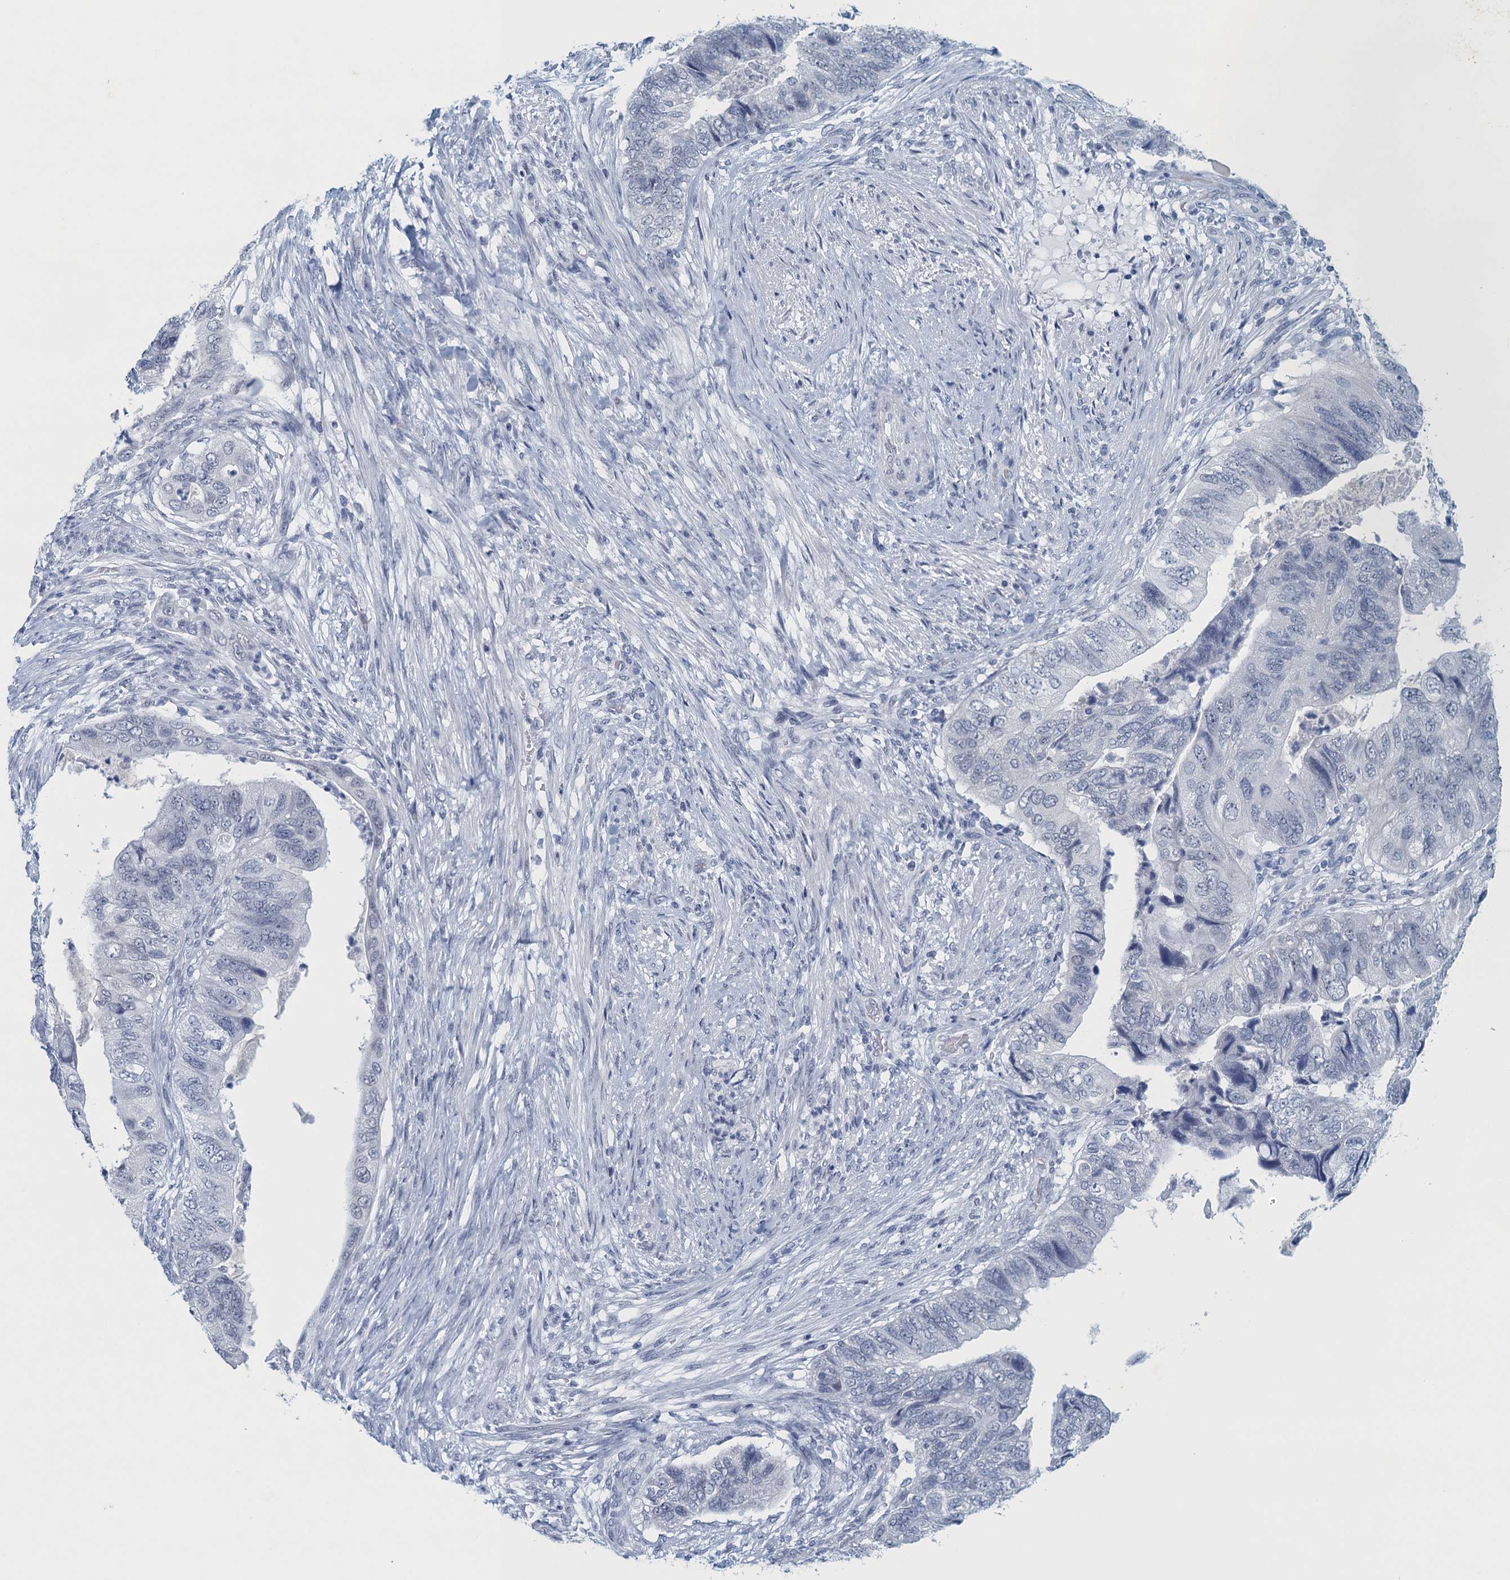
{"staining": {"intensity": "negative", "quantity": "none", "location": "none"}, "tissue": "colorectal cancer", "cell_type": "Tumor cells", "image_type": "cancer", "snomed": [{"axis": "morphology", "description": "Adenocarcinoma, NOS"}, {"axis": "topography", "description": "Rectum"}], "caption": "Colorectal cancer (adenocarcinoma) was stained to show a protein in brown. There is no significant staining in tumor cells.", "gene": "ENSG00000131152", "patient": {"sex": "male", "age": 63}}